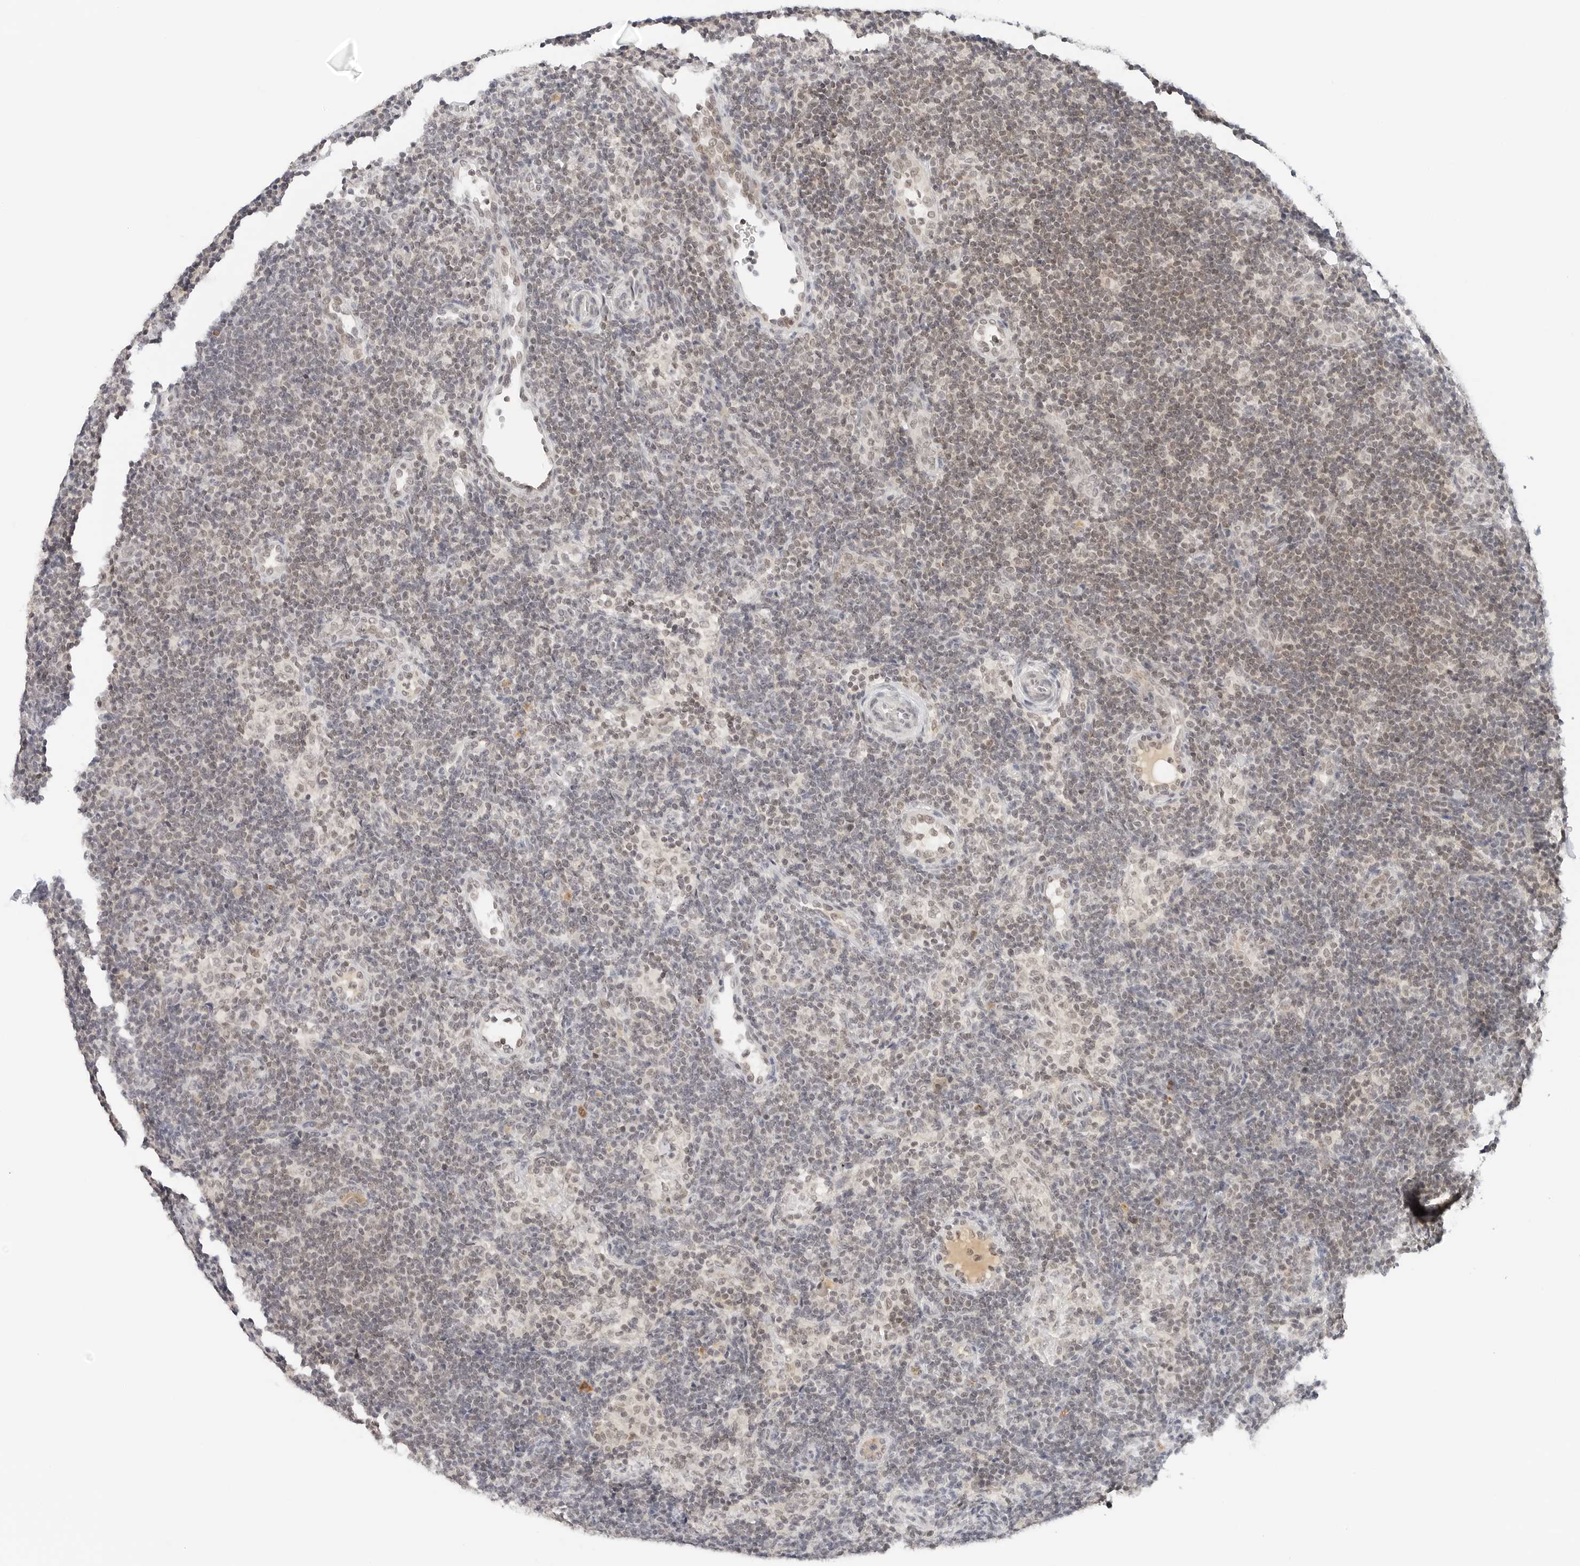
{"staining": {"intensity": "weak", "quantity": "25%-75%", "location": "nuclear"}, "tissue": "lymph node", "cell_type": "Germinal center cells", "image_type": "normal", "snomed": [{"axis": "morphology", "description": "Normal tissue, NOS"}, {"axis": "topography", "description": "Lymph node"}], "caption": "Immunohistochemical staining of unremarkable lymph node exhibits weak nuclear protein staining in approximately 25%-75% of germinal center cells. Nuclei are stained in blue.", "gene": "NEO1", "patient": {"sex": "female", "age": 22}}